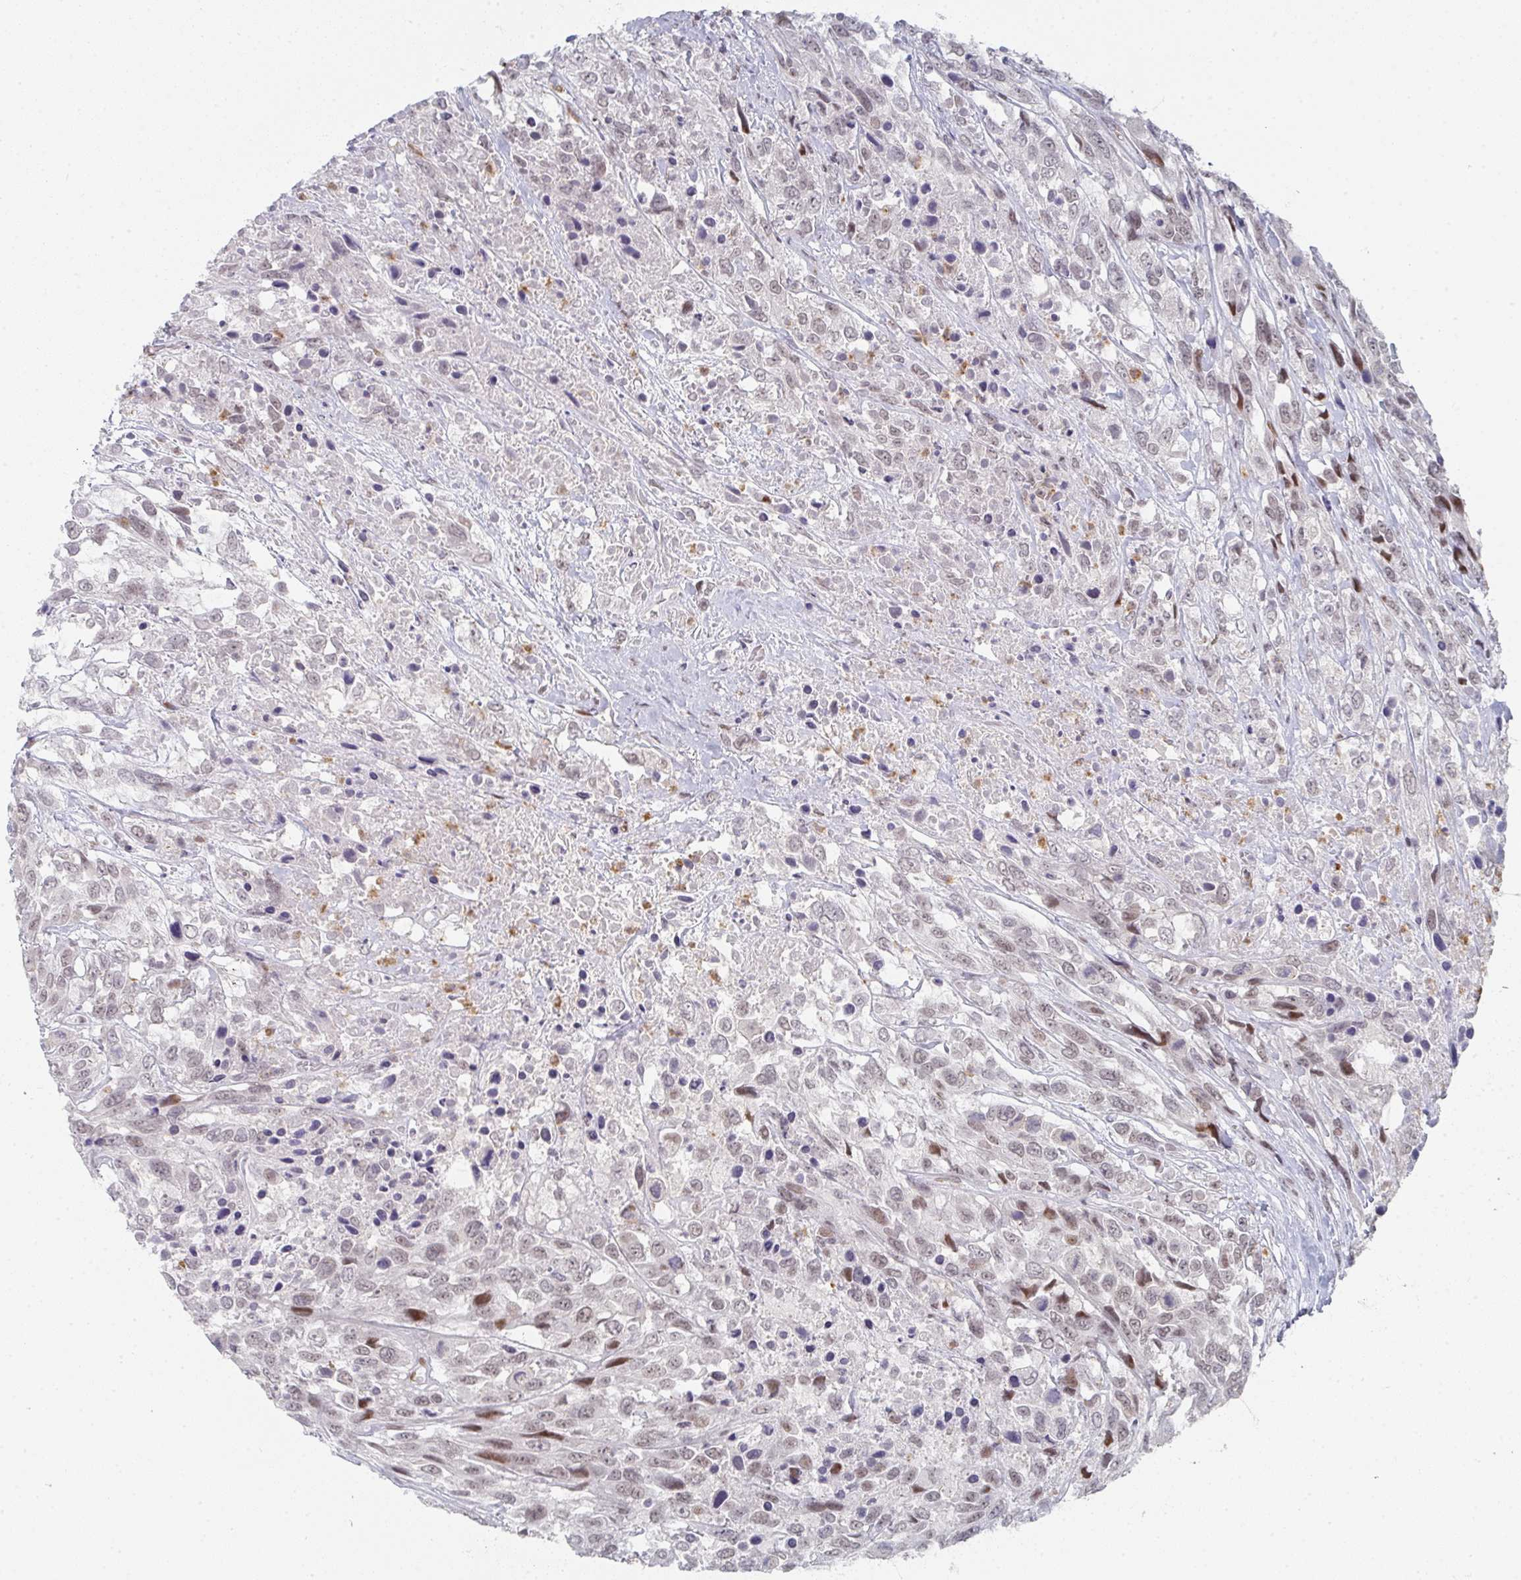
{"staining": {"intensity": "weak", "quantity": ">75%", "location": "nuclear"}, "tissue": "urothelial cancer", "cell_type": "Tumor cells", "image_type": "cancer", "snomed": [{"axis": "morphology", "description": "Urothelial carcinoma, High grade"}, {"axis": "topography", "description": "Urinary bladder"}], "caption": "Protein expression analysis of urothelial cancer shows weak nuclear positivity in approximately >75% of tumor cells. The staining was performed using DAB (3,3'-diaminobenzidine) to visualize the protein expression in brown, while the nuclei were stained in blue with hematoxylin (Magnification: 20x).", "gene": "LIN54", "patient": {"sex": "female", "age": 70}}